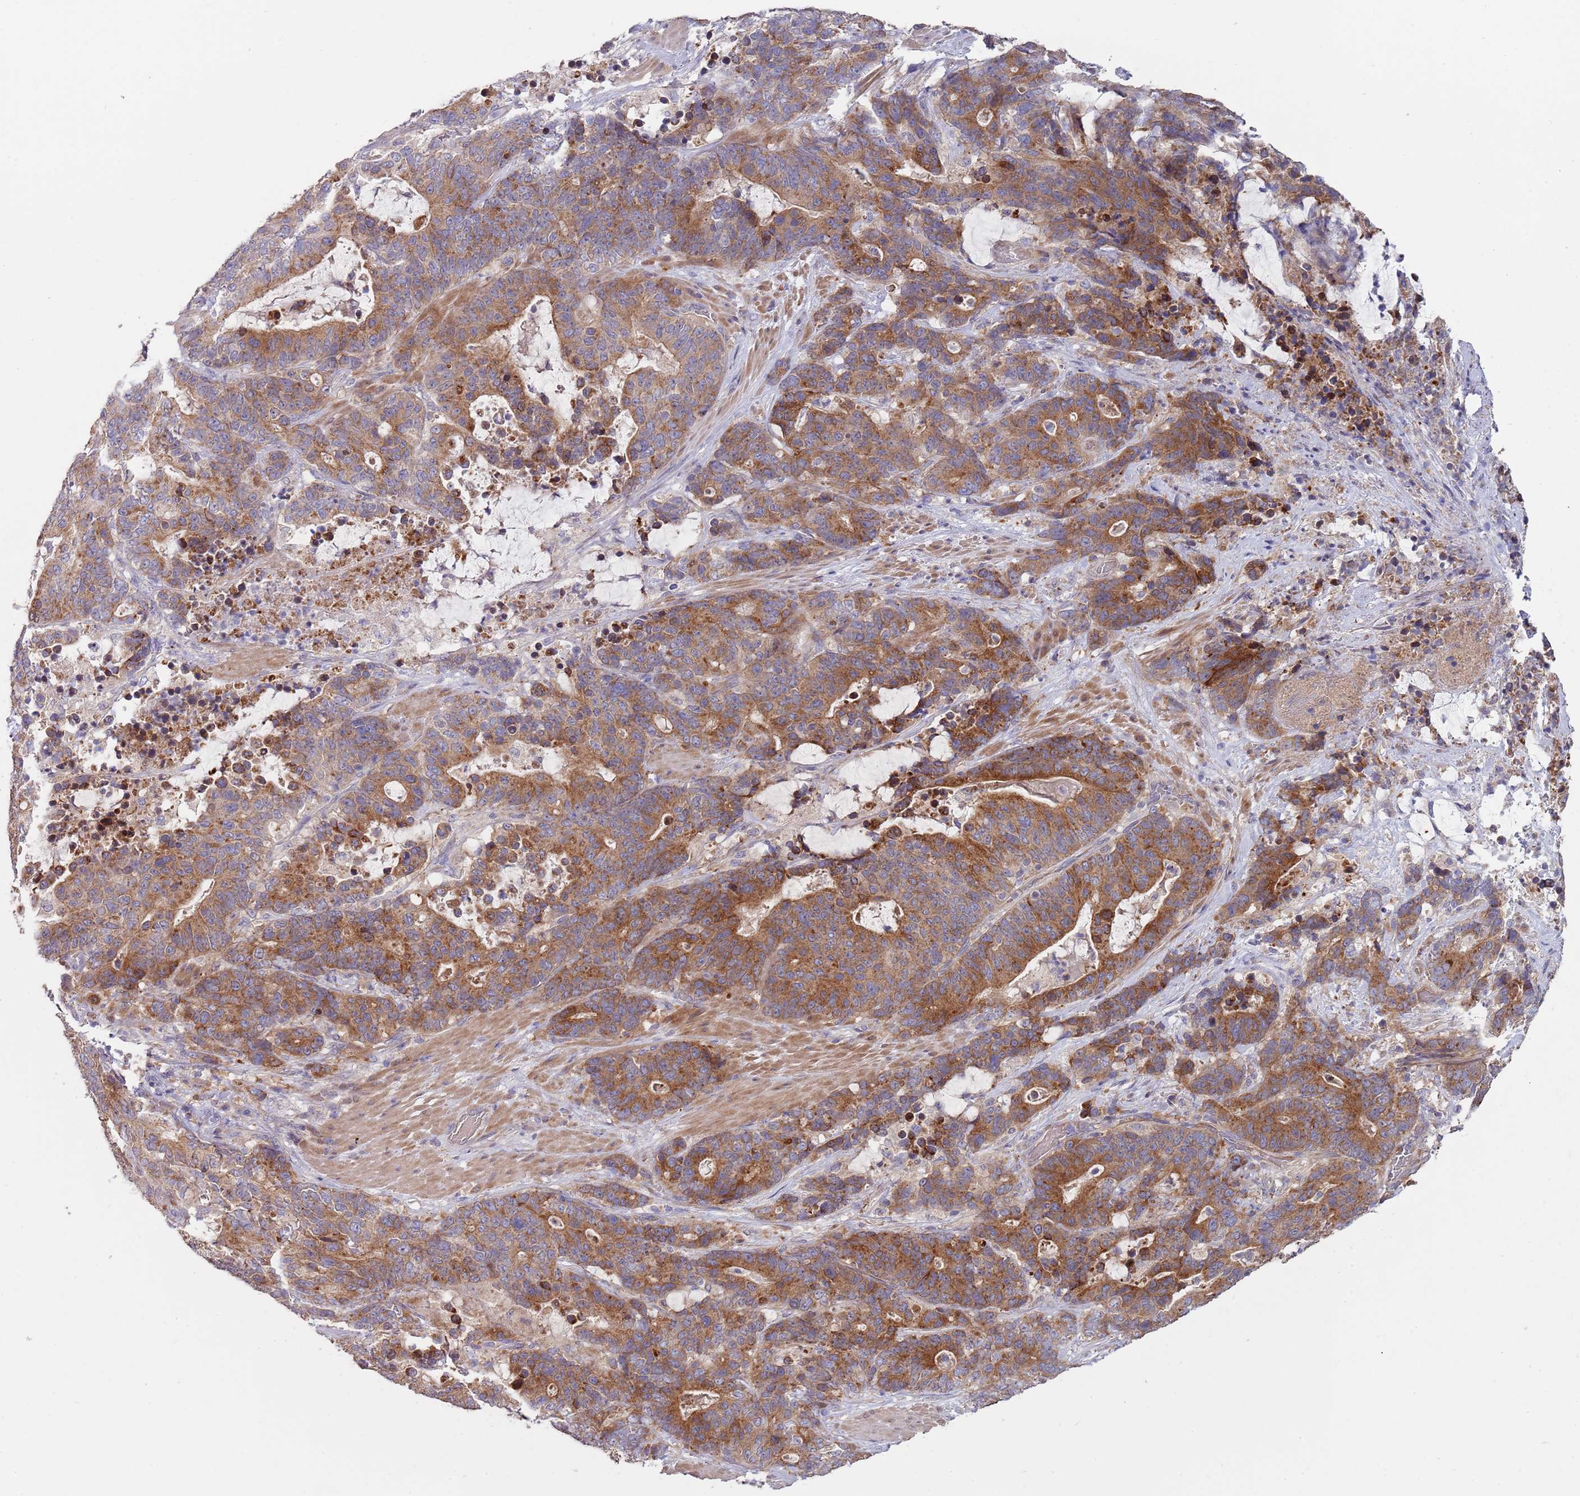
{"staining": {"intensity": "strong", "quantity": ">75%", "location": "cytoplasmic/membranous"}, "tissue": "stomach cancer", "cell_type": "Tumor cells", "image_type": "cancer", "snomed": [{"axis": "morphology", "description": "Adenocarcinoma, NOS"}, {"axis": "topography", "description": "Stomach"}], "caption": "The micrograph reveals staining of stomach cancer, revealing strong cytoplasmic/membranous protein positivity (brown color) within tumor cells. The staining is performed using DAB (3,3'-diaminobenzidine) brown chromogen to label protein expression. The nuclei are counter-stained blue using hematoxylin.", "gene": "ABCC10", "patient": {"sex": "female", "age": 76}}